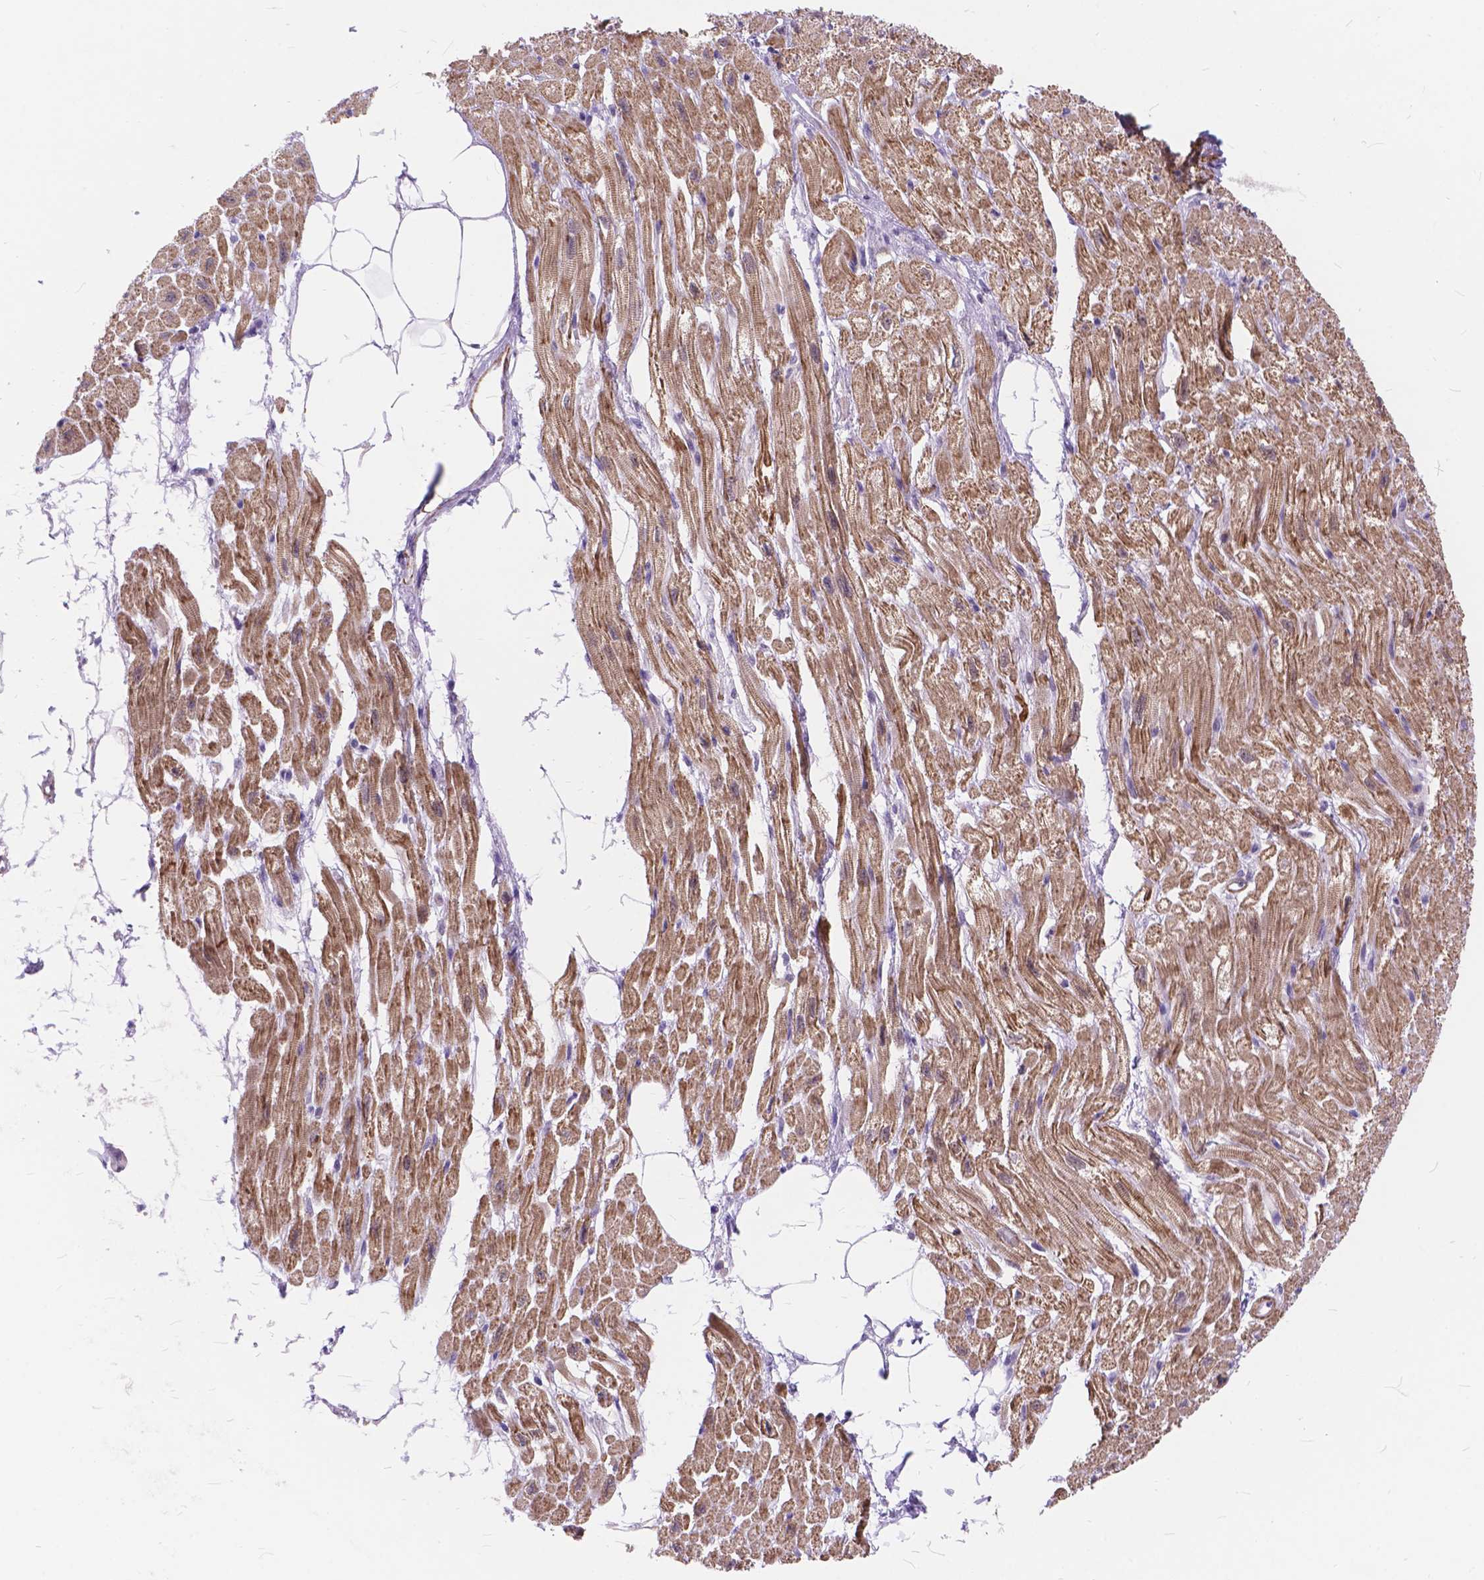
{"staining": {"intensity": "moderate", "quantity": ">75%", "location": "cytoplasmic/membranous"}, "tissue": "heart muscle", "cell_type": "Cardiomyocytes", "image_type": "normal", "snomed": [{"axis": "morphology", "description": "Normal tissue, NOS"}, {"axis": "topography", "description": "Heart"}], "caption": "Cardiomyocytes reveal moderate cytoplasmic/membranous staining in about >75% of cells in benign heart muscle. The protein of interest is shown in brown color, while the nuclei are stained blue.", "gene": "MAN2C1", "patient": {"sex": "female", "age": 62}}